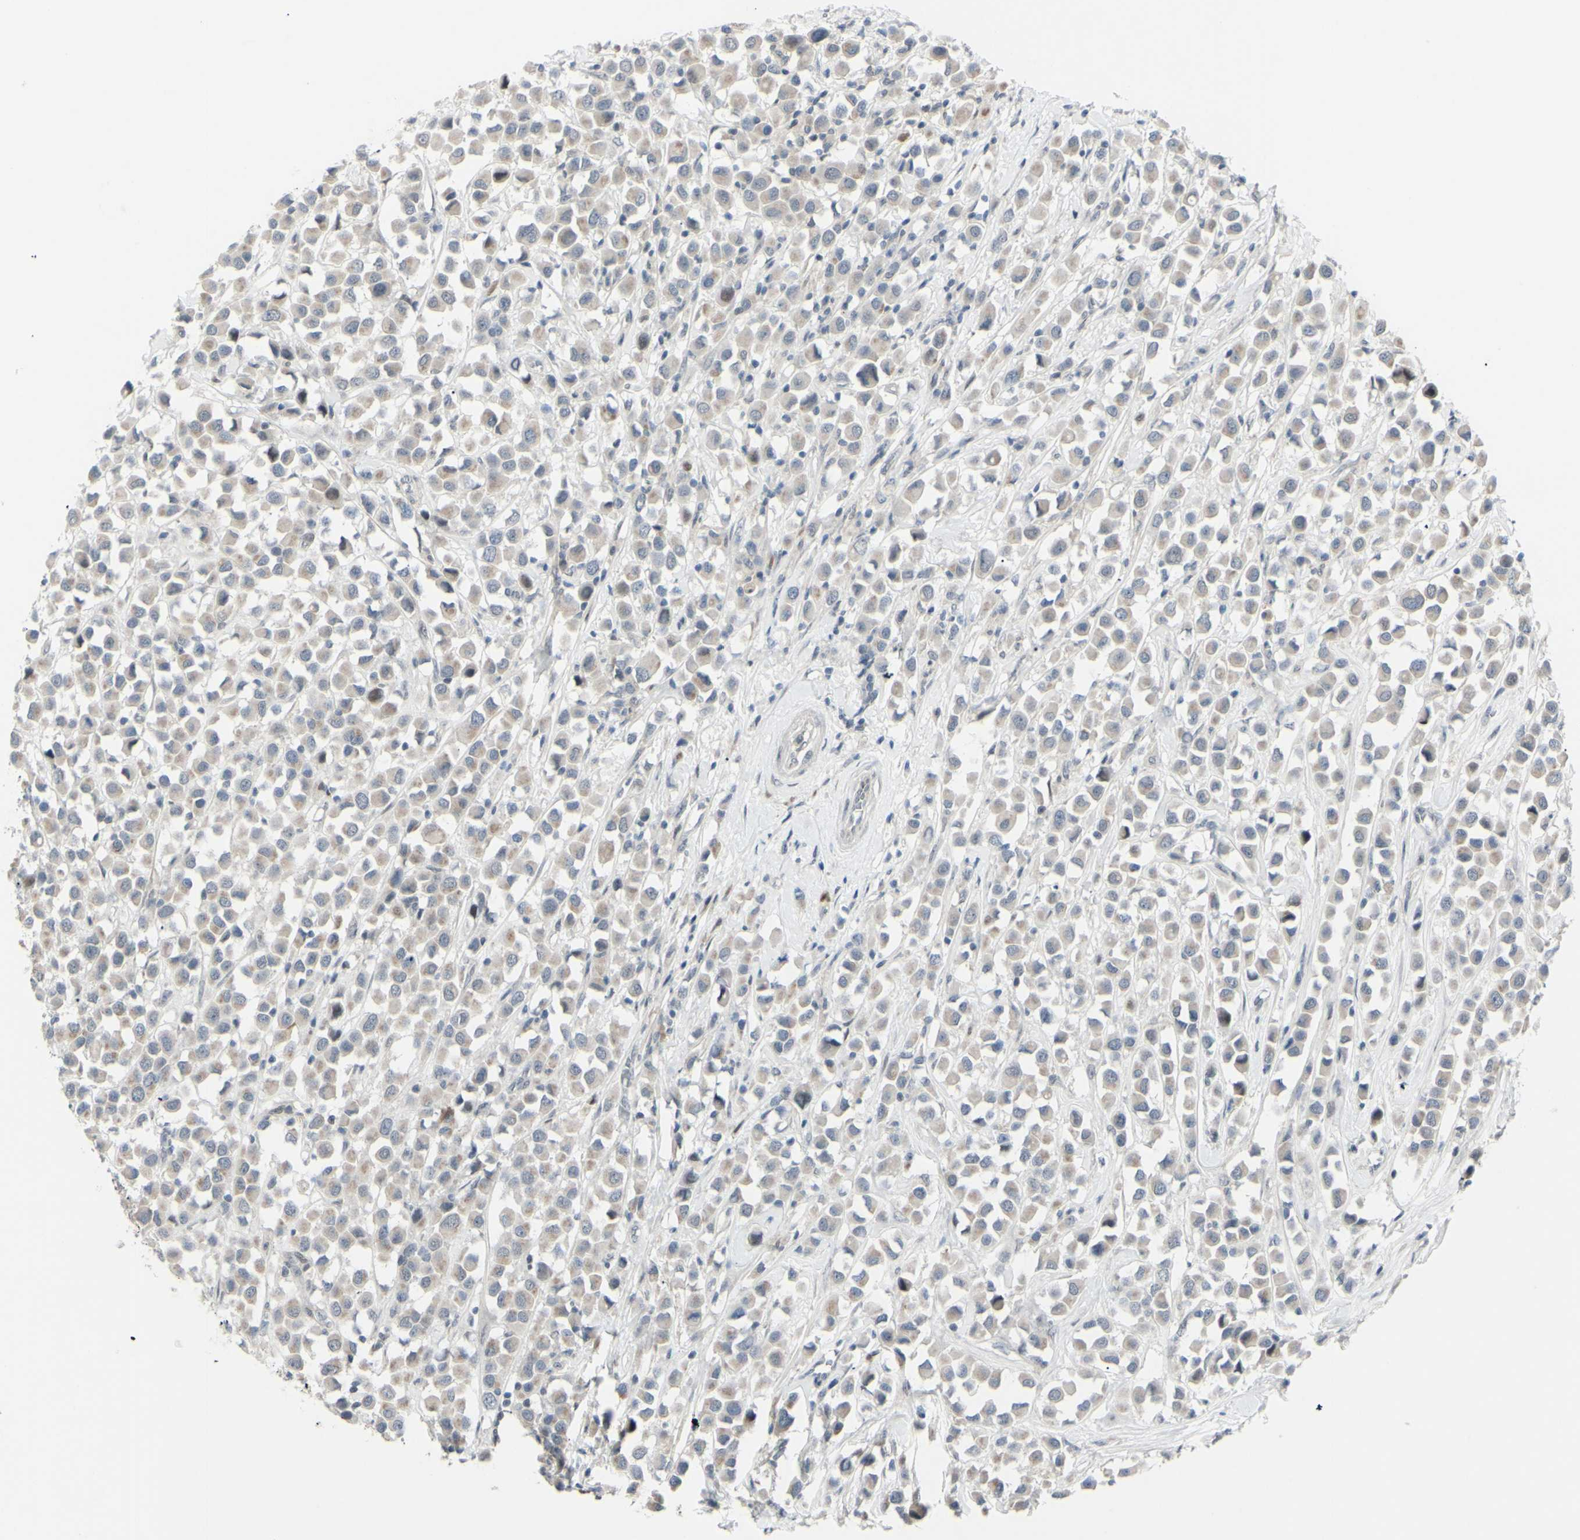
{"staining": {"intensity": "weak", "quantity": "<25%", "location": "cytoplasmic/membranous"}, "tissue": "breast cancer", "cell_type": "Tumor cells", "image_type": "cancer", "snomed": [{"axis": "morphology", "description": "Duct carcinoma"}, {"axis": "topography", "description": "Breast"}], "caption": "There is no significant positivity in tumor cells of breast intraductal carcinoma.", "gene": "ETNK1", "patient": {"sex": "female", "age": 61}}